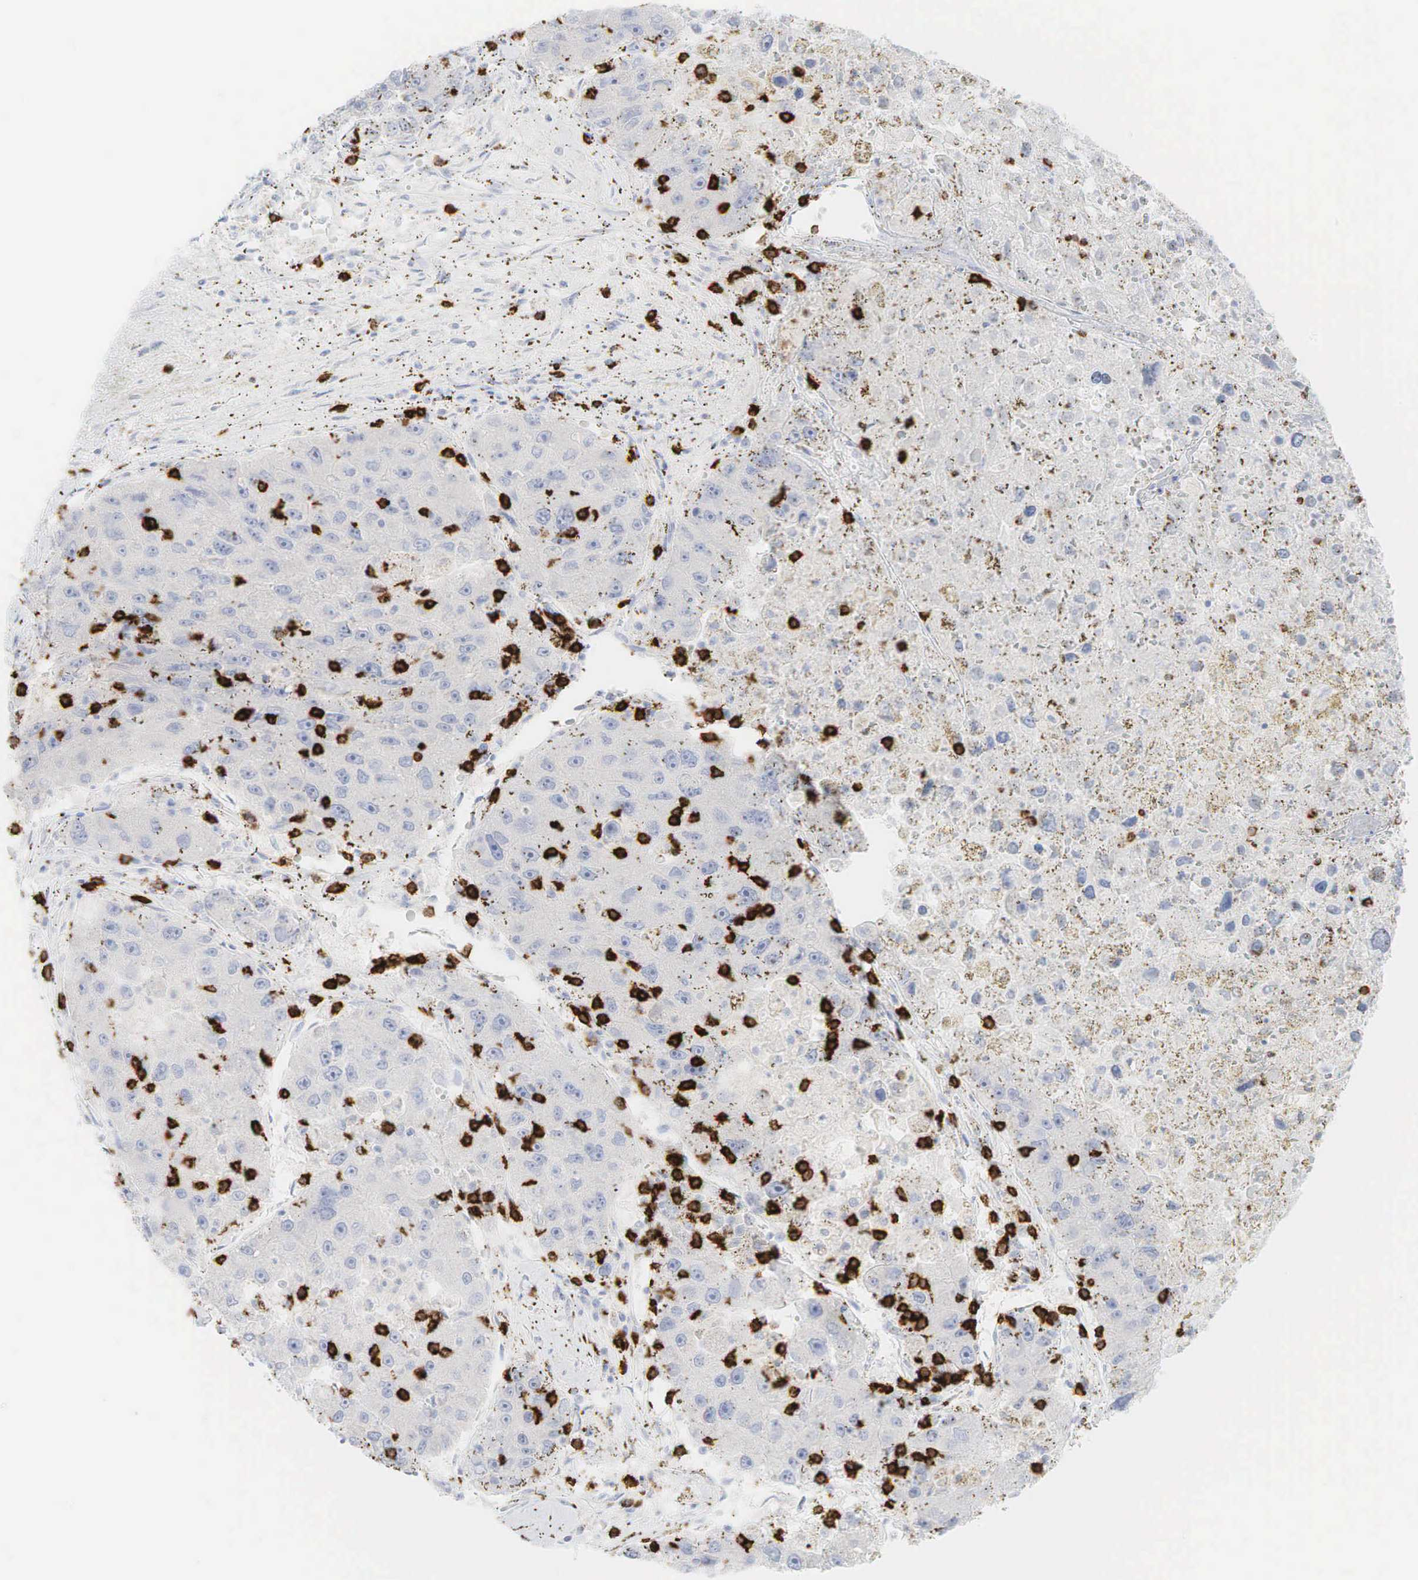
{"staining": {"intensity": "negative", "quantity": "none", "location": "none"}, "tissue": "liver cancer", "cell_type": "Tumor cells", "image_type": "cancer", "snomed": [{"axis": "morphology", "description": "Carcinoma, Hepatocellular, NOS"}, {"axis": "topography", "description": "Liver"}], "caption": "An immunohistochemistry (IHC) micrograph of liver hepatocellular carcinoma is shown. There is no staining in tumor cells of liver hepatocellular carcinoma. (Stains: DAB IHC with hematoxylin counter stain, Microscopy: brightfield microscopy at high magnification).", "gene": "CD8A", "patient": {"sex": "male", "age": 49}}